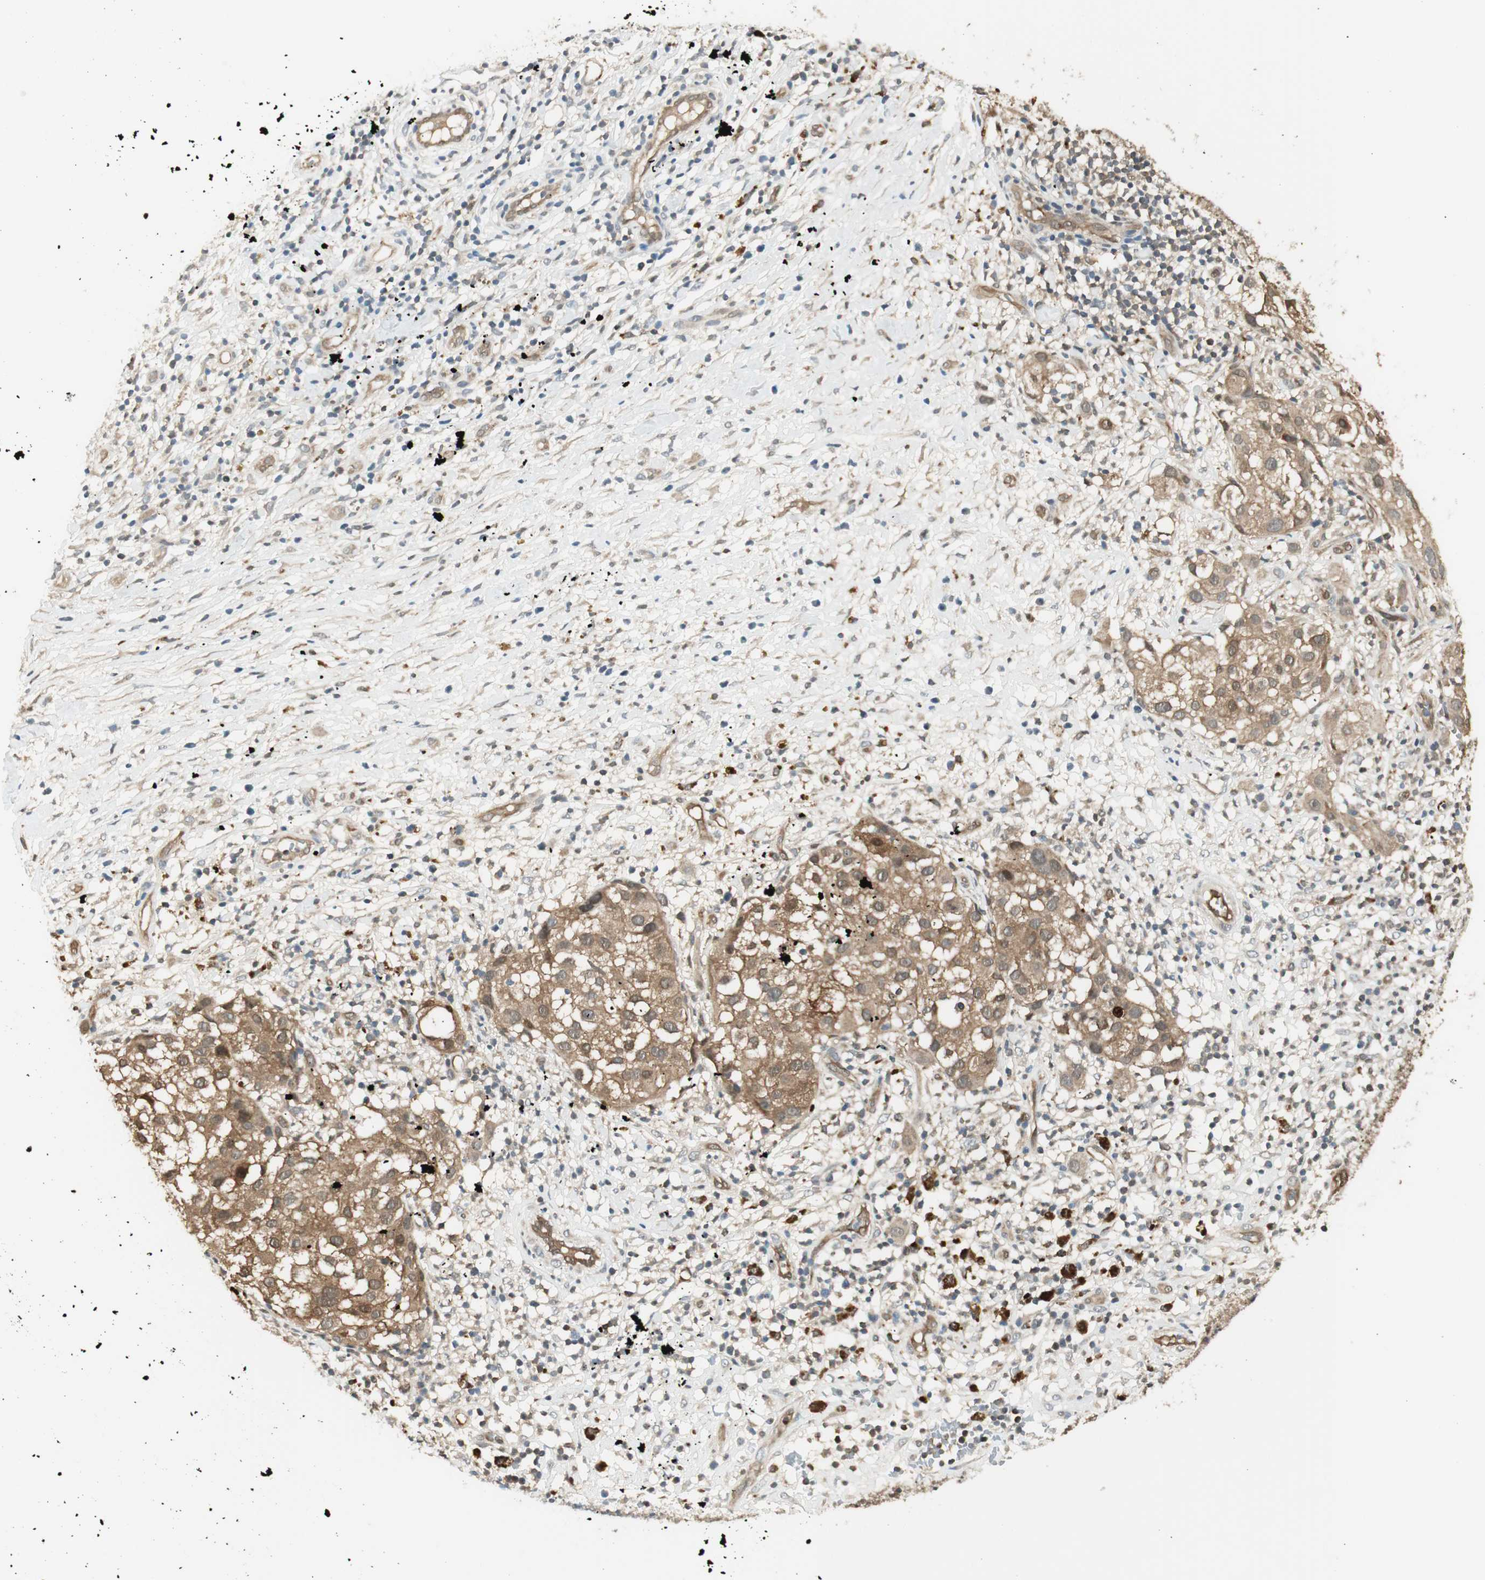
{"staining": {"intensity": "moderate", "quantity": ">75%", "location": "cytoplasmic/membranous"}, "tissue": "melanoma", "cell_type": "Tumor cells", "image_type": "cancer", "snomed": [{"axis": "morphology", "description": "Necrosis, NOS"}, {"axis": "morphology", "description": "Malignant melanoma, NOS"}, {"axis": "topography", "description": "Skin"}], "caption": "IHC of malignant melanoma shows medium levels of moderate cytoplasmic/membranous expression in about >75% of tumor cells.", "gene": "SERPINB6", "patient": {"sex": "female", "age": 87}}